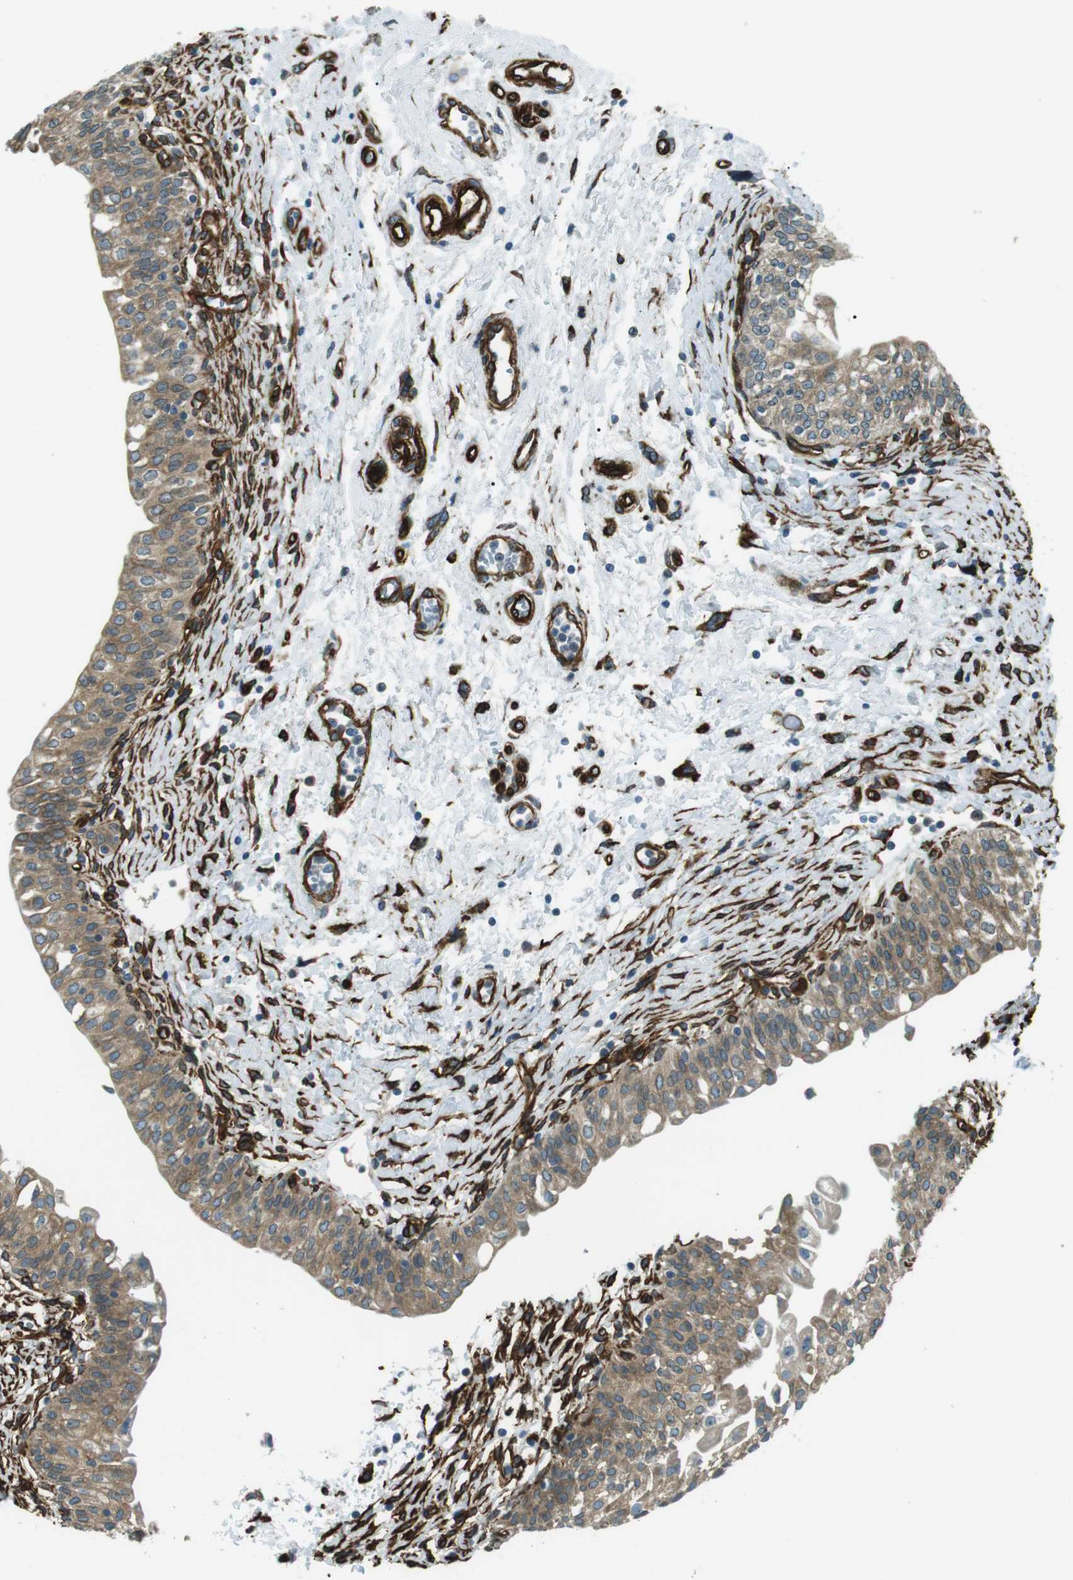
{"staining": {"intensity": "moderate", "quantity": ">75%", "location": "cytoplasmic/membranous"}, "tissue": "urinary bladder", "cell_type": "Urothelial cells", "image_type": "normal", "snomed": [{"axis": "morphology", "description": "Normal tissue, NOS"}, {"axis": "topography", "description": "Urinary bladder"}], "caption": "Urinary bladder stained with DAB immunohistochemistry (IHC) exhibits medium levels of moderate cytoplasmic/membranous staining in approximately >75% of urothelial cells. (DAB IHC, brown staining for protein, blue staining for nuclei).", "gene": "ODR4", "patient": {"sex": "male", "age": 55}}